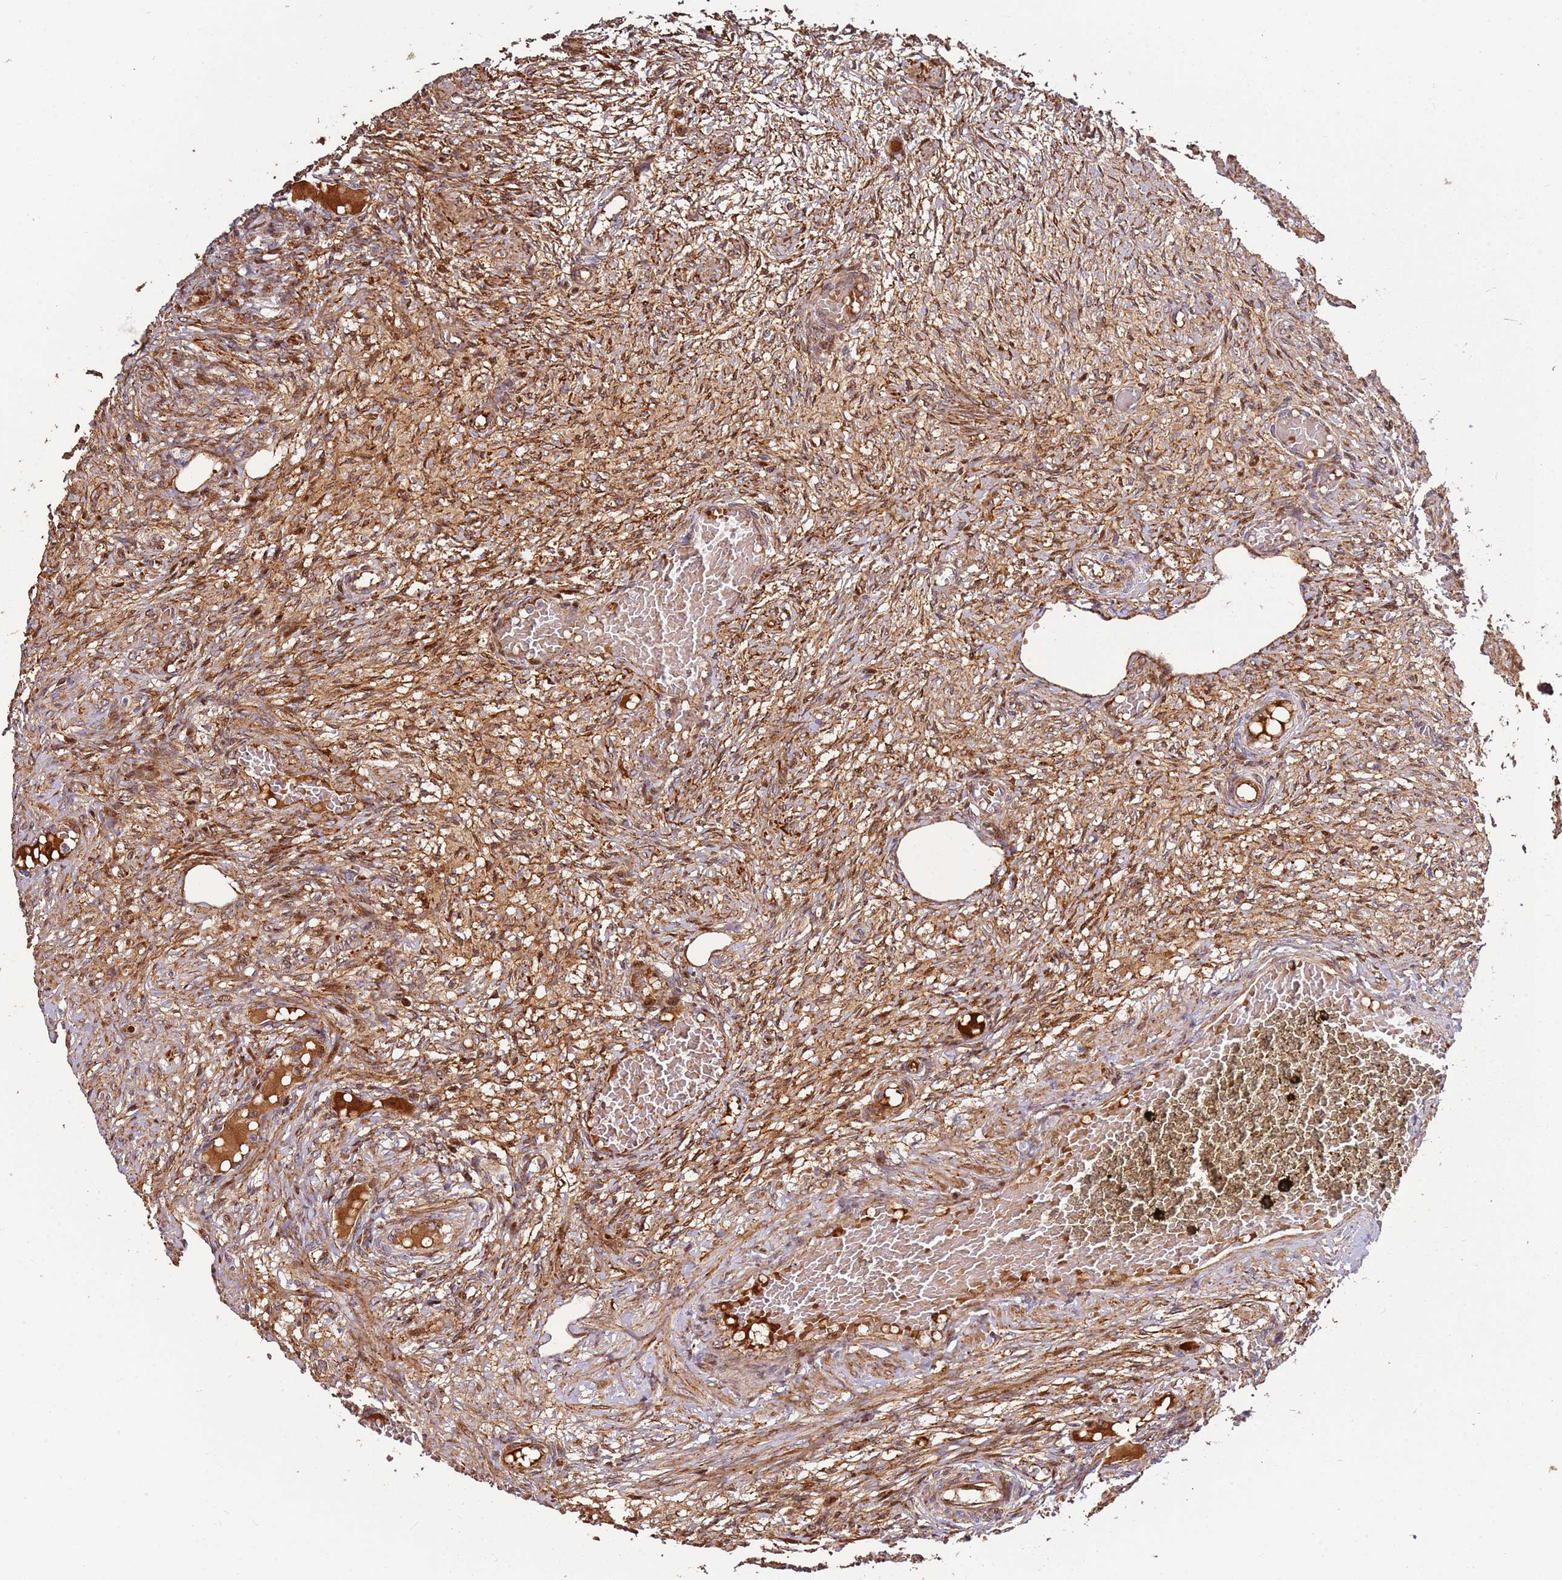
{"staining": {"intensity": "strong", "quantity": ">75%", "location": "cytoplasmic/membranous"}, "tissue": "ovary", "cell_type": "Ovarian stroma cells", "image_type": "normal", "snomed": [{"axis": "morphology", "description": "Normal tissue, NOS"}, {"axis": "topography", "description": "Ovary"}], "caption": "The immunohistochemical stain shows strong cytoplasmic/membranous staining in ovarian stroma cells of unremarkable ovary. The protein is shown in brown color, while the nuclei are stained blue.", "gene": "RHBDL1", "patient": {"sex": "female", "age": 27}}